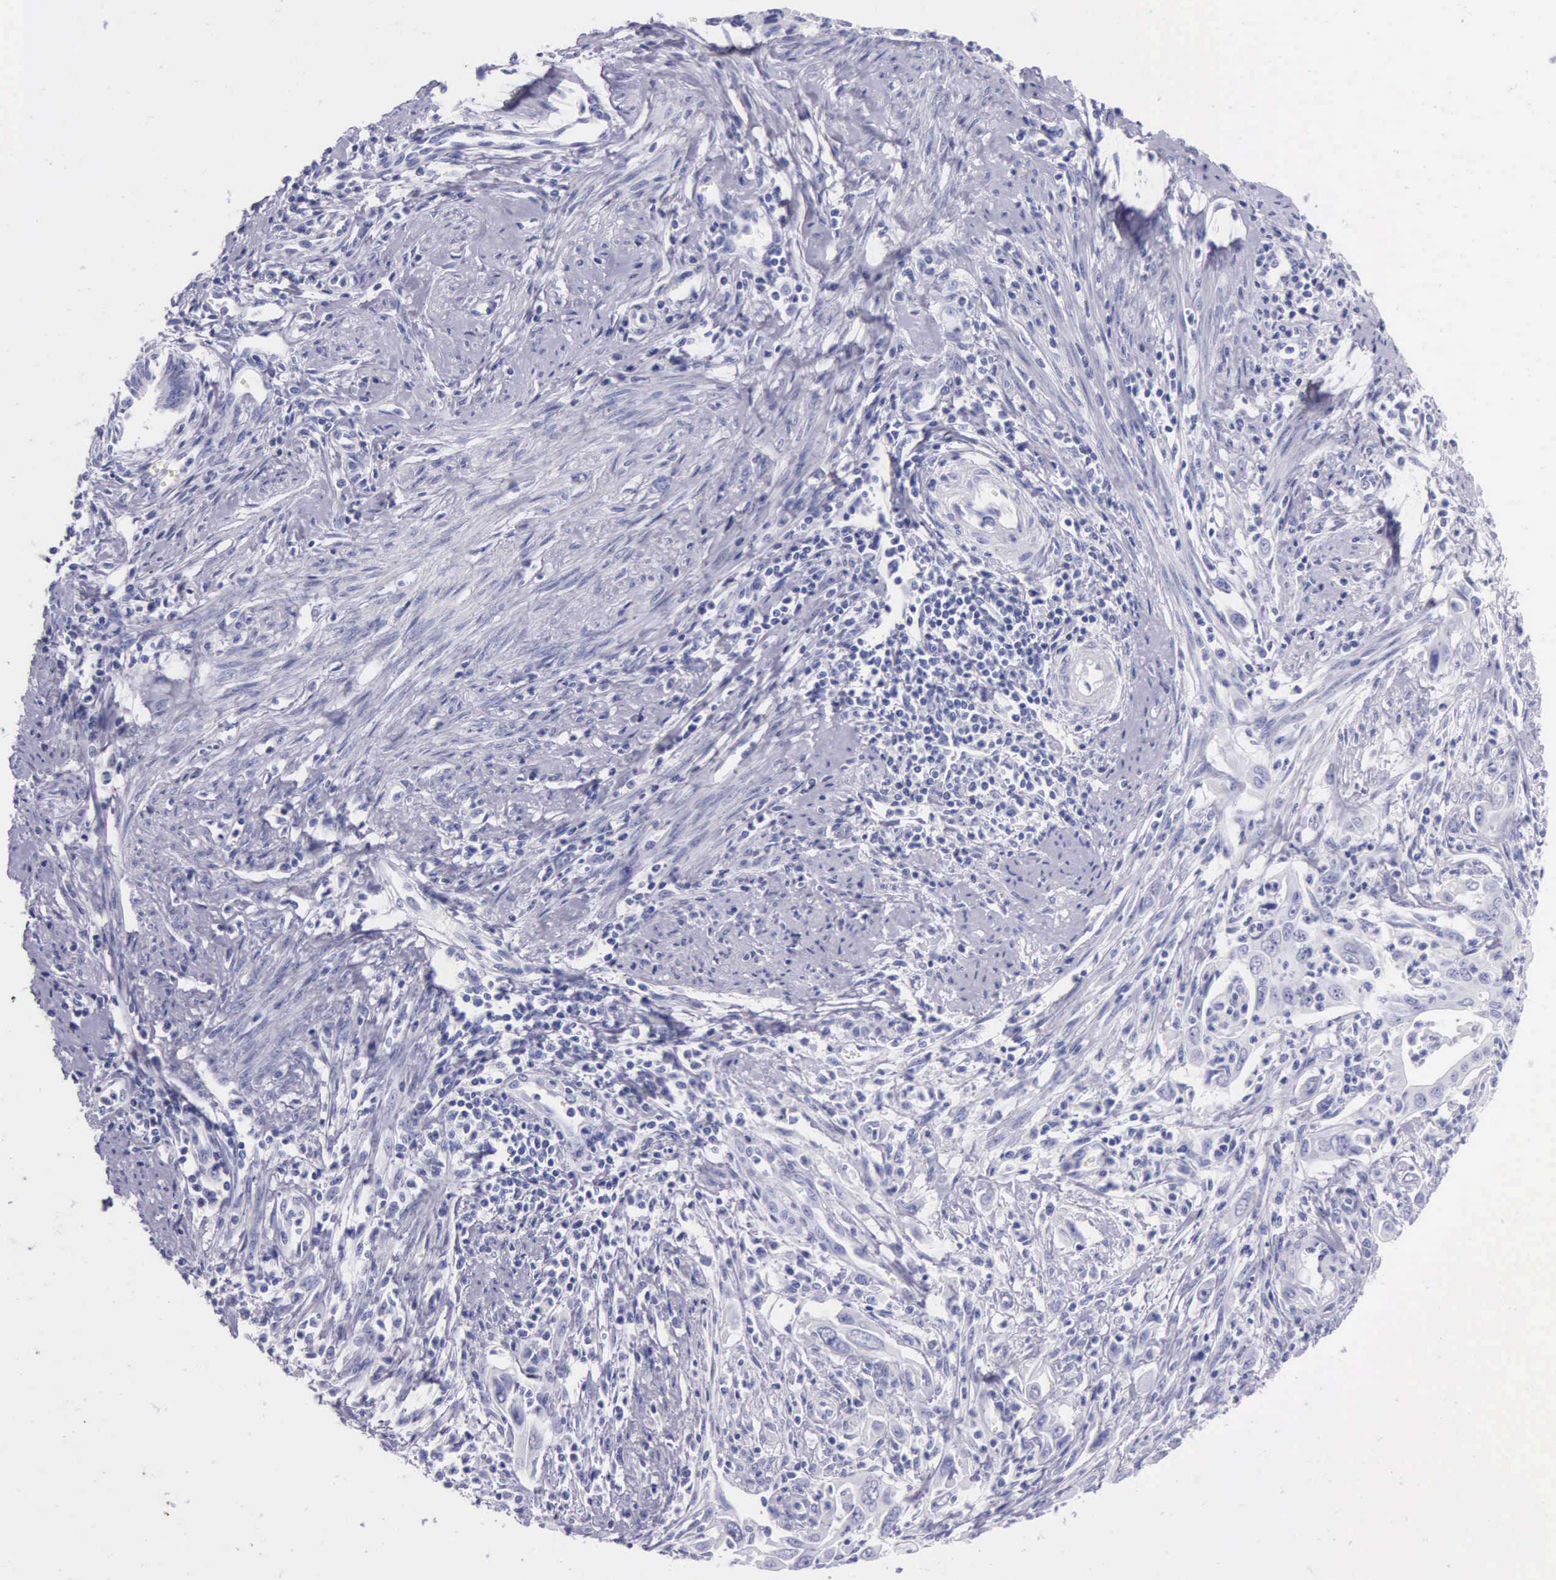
{"staining": {"intensity": "negative", "quantity": "none", "location": "none"}, "tissue": "cervical cancer", "cell_type": "Tumor cells", "image_type": "cancer", "snomed": [{"axis": "morphology", "description": "Normal tissue, NOS"}, {"axis": "morphology", "description": "Adenocarcinoma, NOS"}, {"axis": "topography", "description": "Cervix"}], "caption": "Immunohistochemistry image of neoplastic tissue: cervical cancer stained with DAB (3,3'-diaminobenzidine) demonstrates no significant protein positivity in tumor cells.", "gene": "KLK3", "patient": {"sex": "female", "age": 34}}